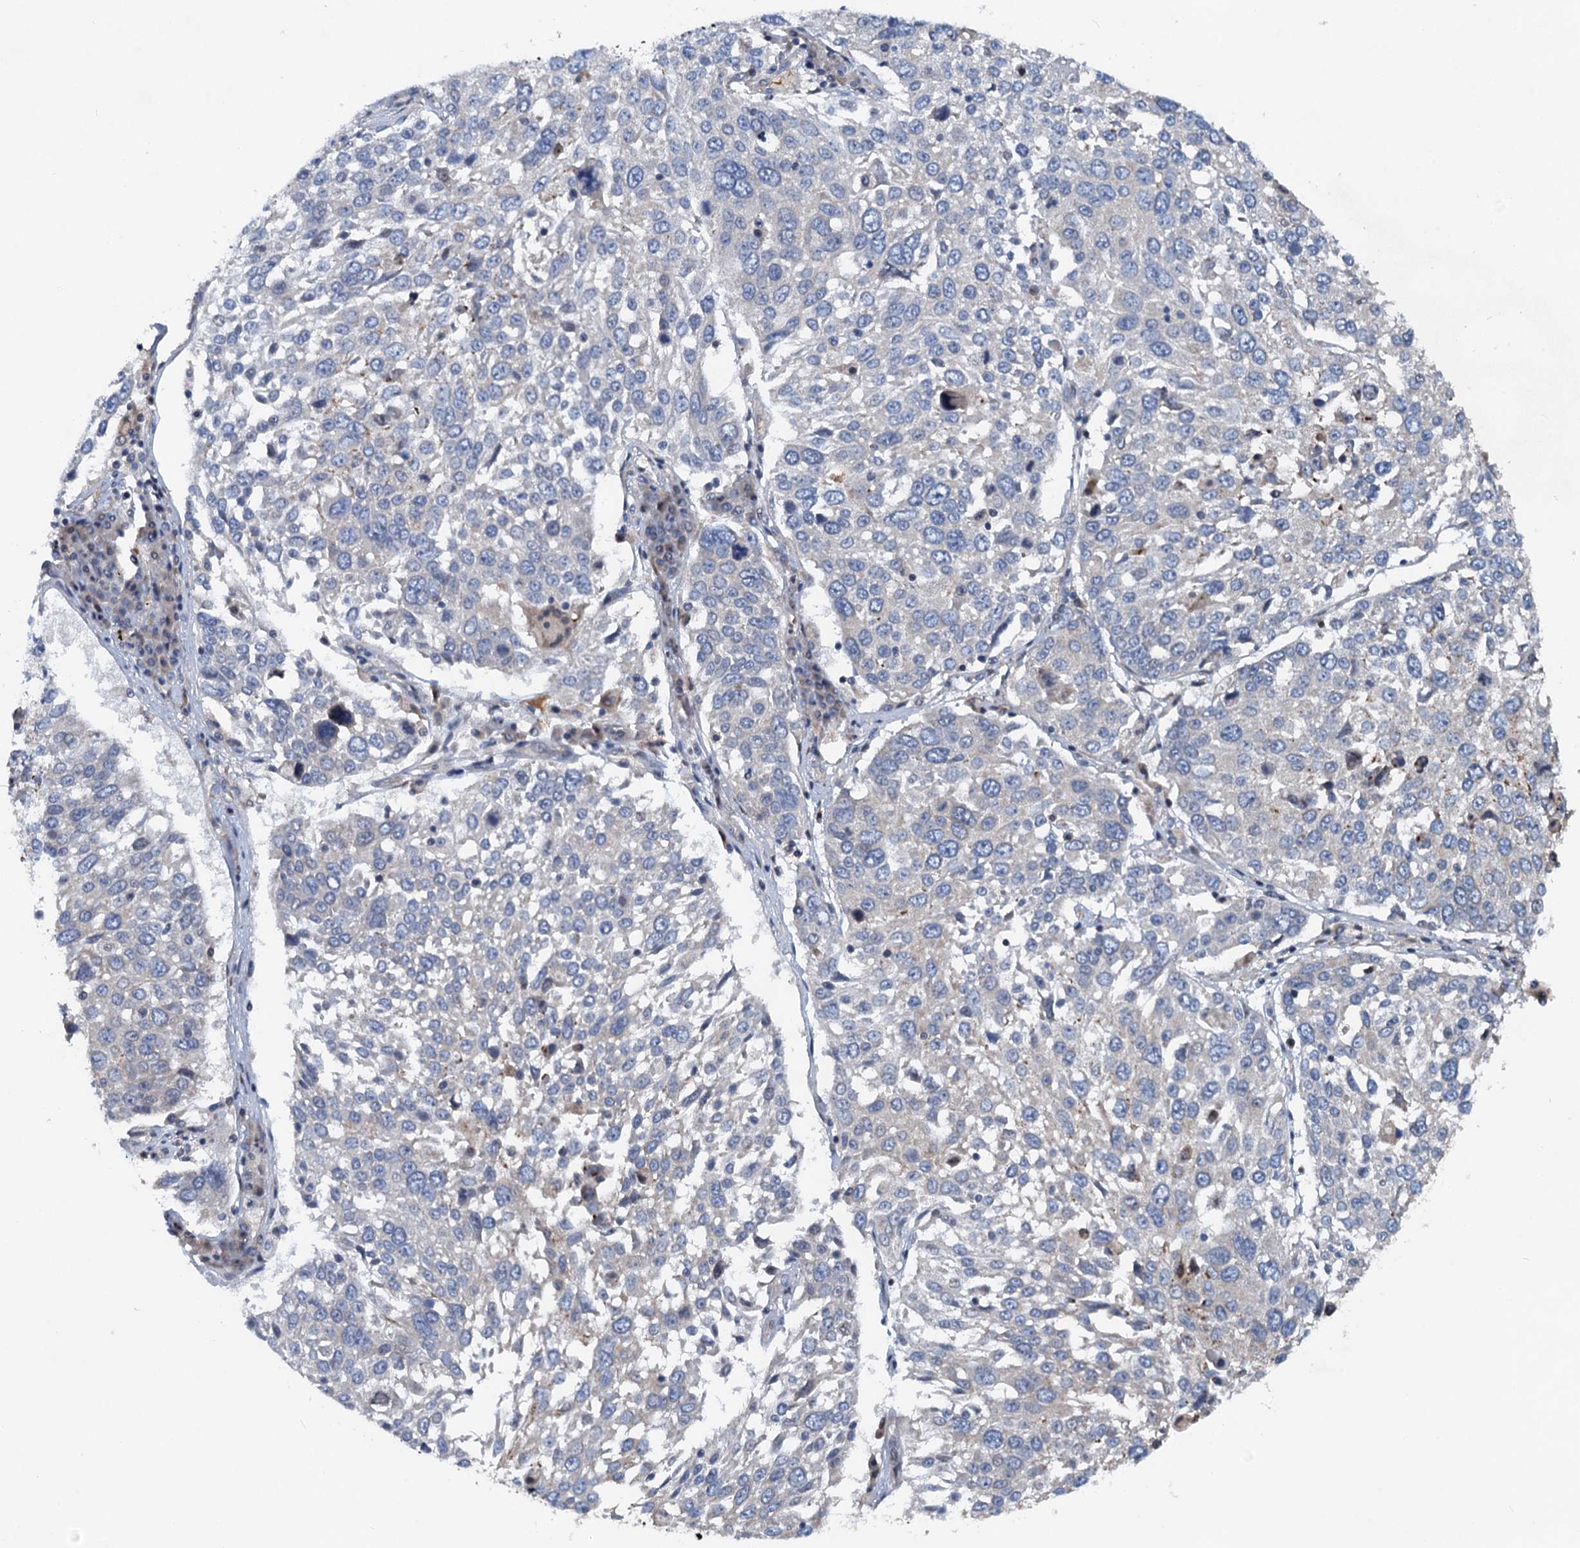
{"staining": {"intensity": "negative", "quantity": "none", "location": "none"}, "tissue": "lung cancer", "cell_type": "Tumor cells", "image_type": "cancer", "snomed": [{"axis": "morphology", "description": "Squamous cell carcinoma, NOS"}, {"axis": "topography", "description": "Lung"}], "caption": "An immunohistochemistry (IHC) image of lung squamous cell carcinoma is shown. There is no staining in tumor cells of lung squamous cell carcinoma.", "gene": "NBEA", "patient": {"sex": "male", "age": 65}}